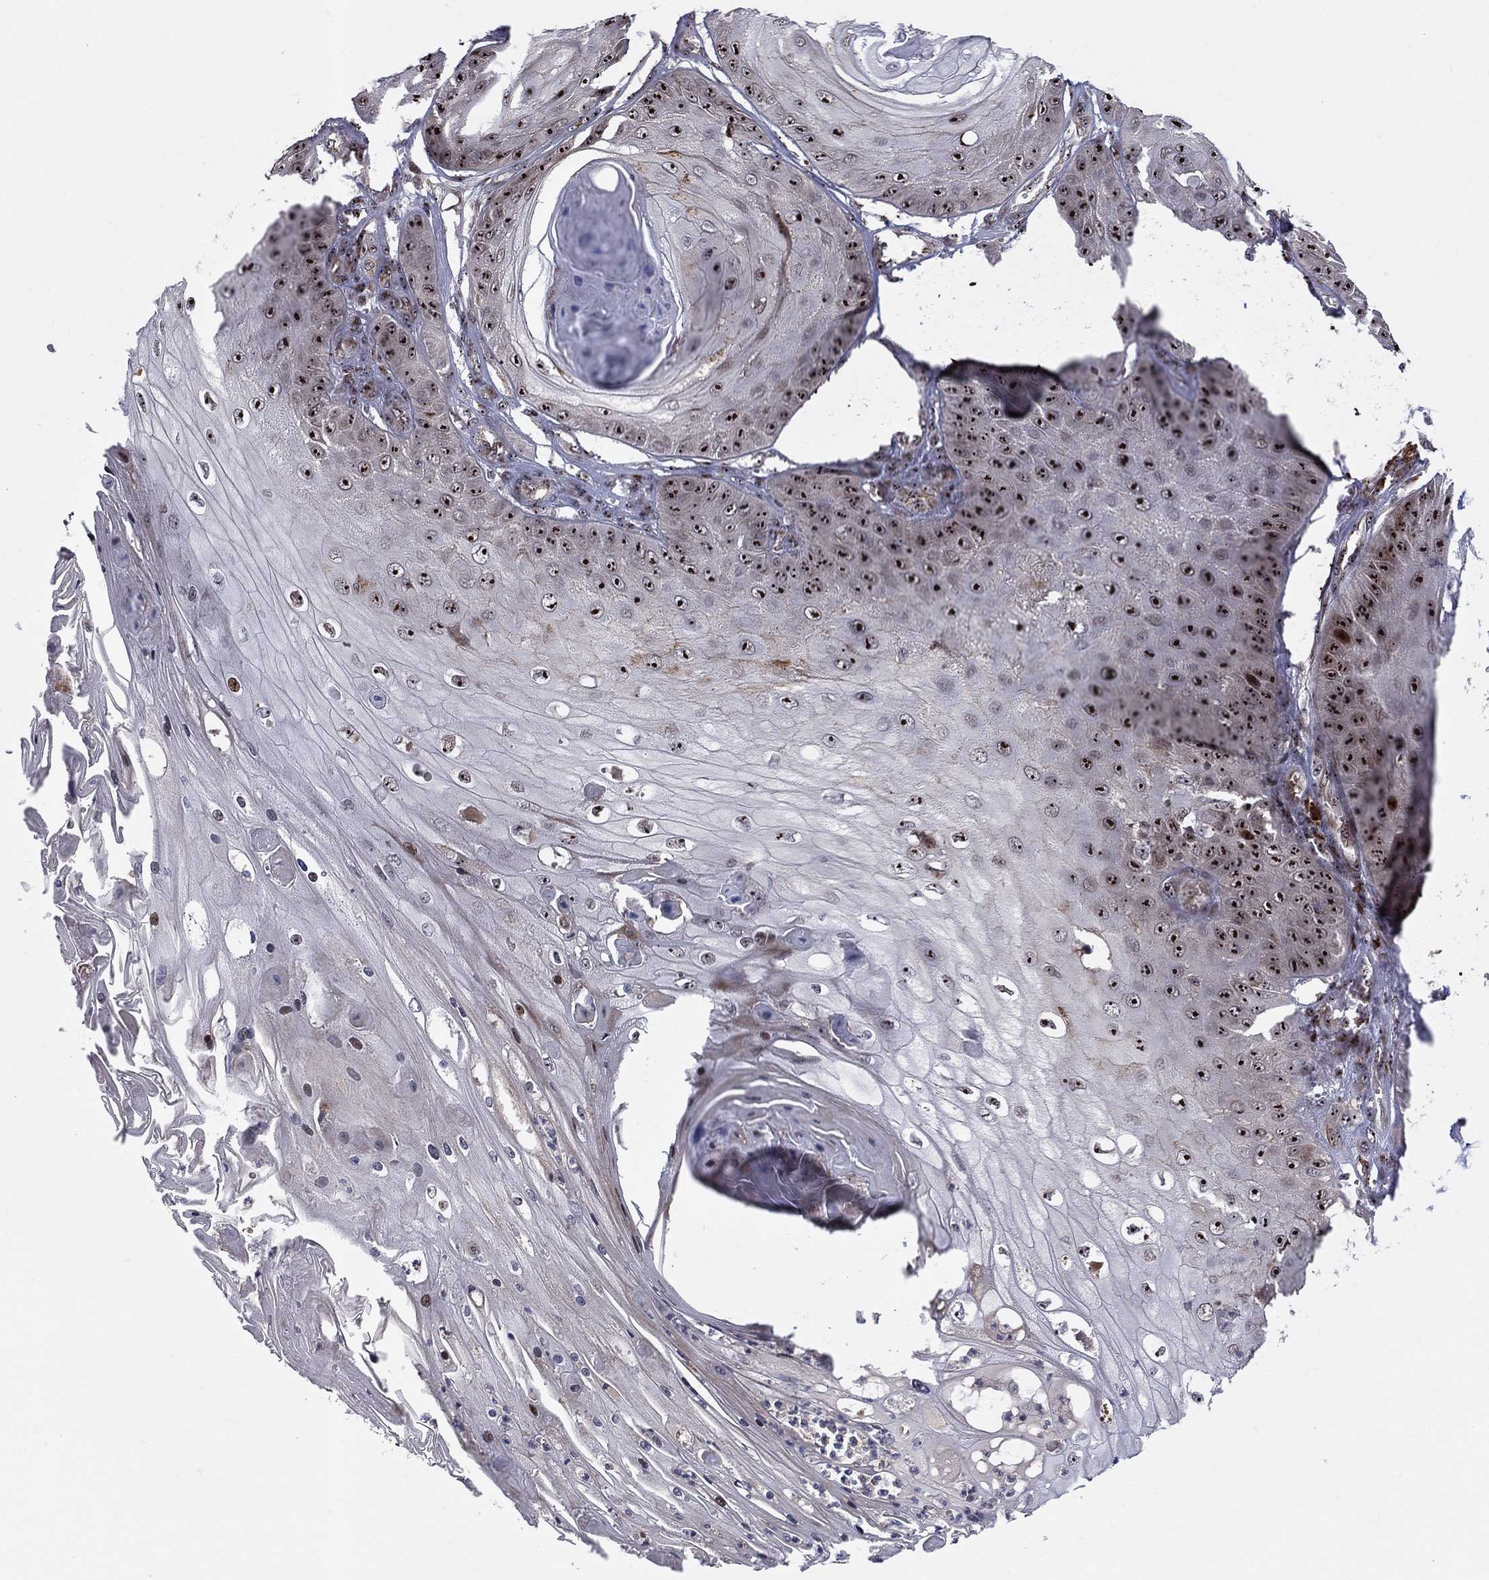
{"staining": {"intensity": "strong", "quantity": "25%-75%", "location": "nuclear"}, "tissue": "skin cancer", "cell_type": "Tumor cells", "image_type": "cancer", "snomed": [{"axis": "morphology", "description": "Squamous cell carcinoma, NOS"}, {"axis": "topography", "description": "Skin"}], "caption": "Human skin cancer (squamous cell carcinoma) stained for a protein (brown) reveals strong nuclear positive positivity in approximately 25%-75% of tumor cells.", "gene": "VHL", "patient": {"sex": "male", "age": 70}}